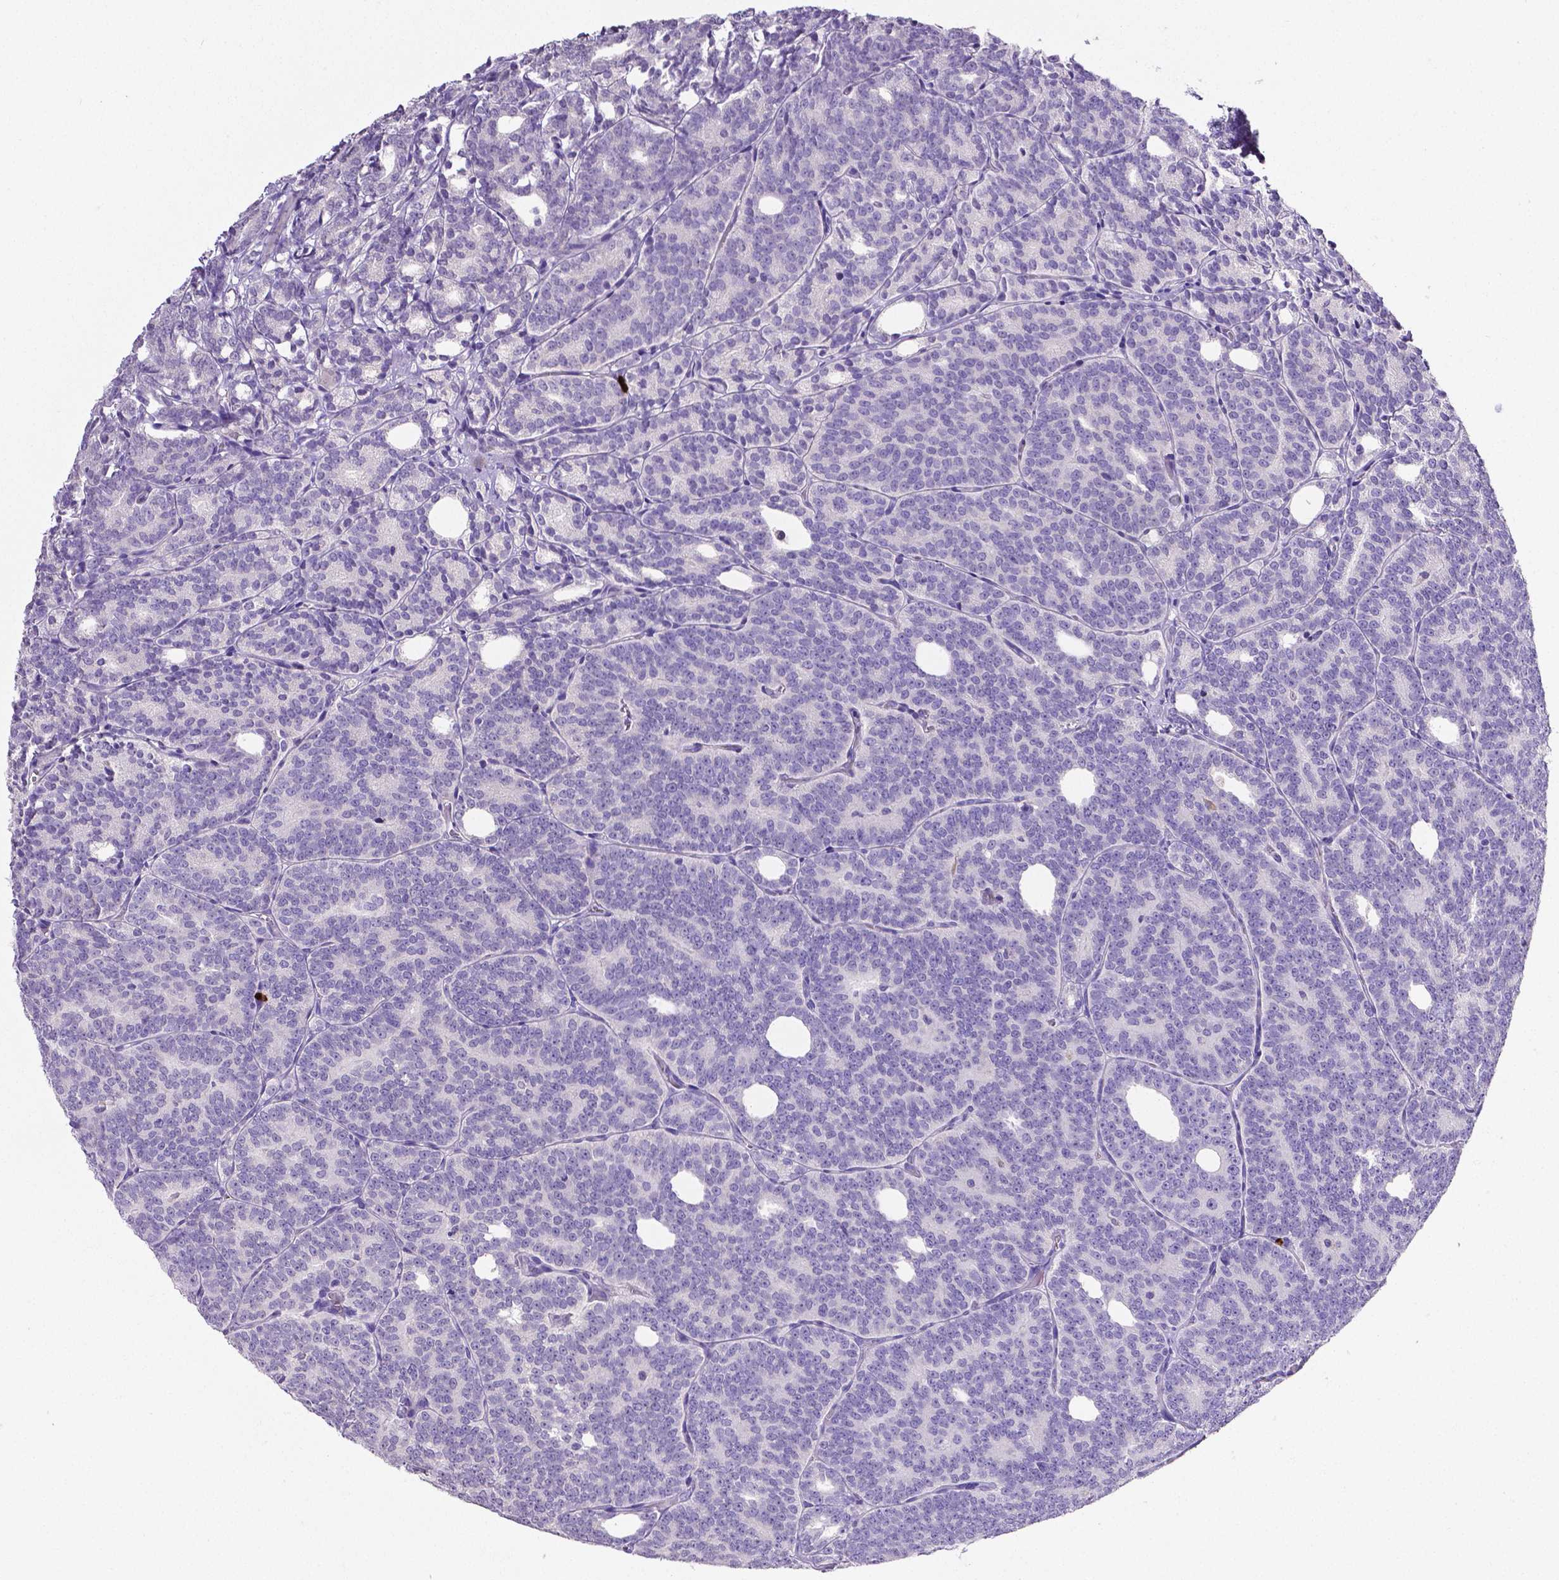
{"staining": {"intensity": "negative", "quantity": "none", "location": "none"}, "tissue": "prostate cancer", "cell_type": "Tumor cells", "image_type": "cancer", "snomed": [{"axis": "morphology", "description": "Adenocarcinoma, High grade"}, {"axis": "topography", "description": "Prostate"}], "caption": "This is a histopathology image of IHC staining of prostate adenocarcinoma (high-grade), which shows no staining in tumor cells.", "gene": "MMP9", "patient": {"sex": "male", "age": 53}}